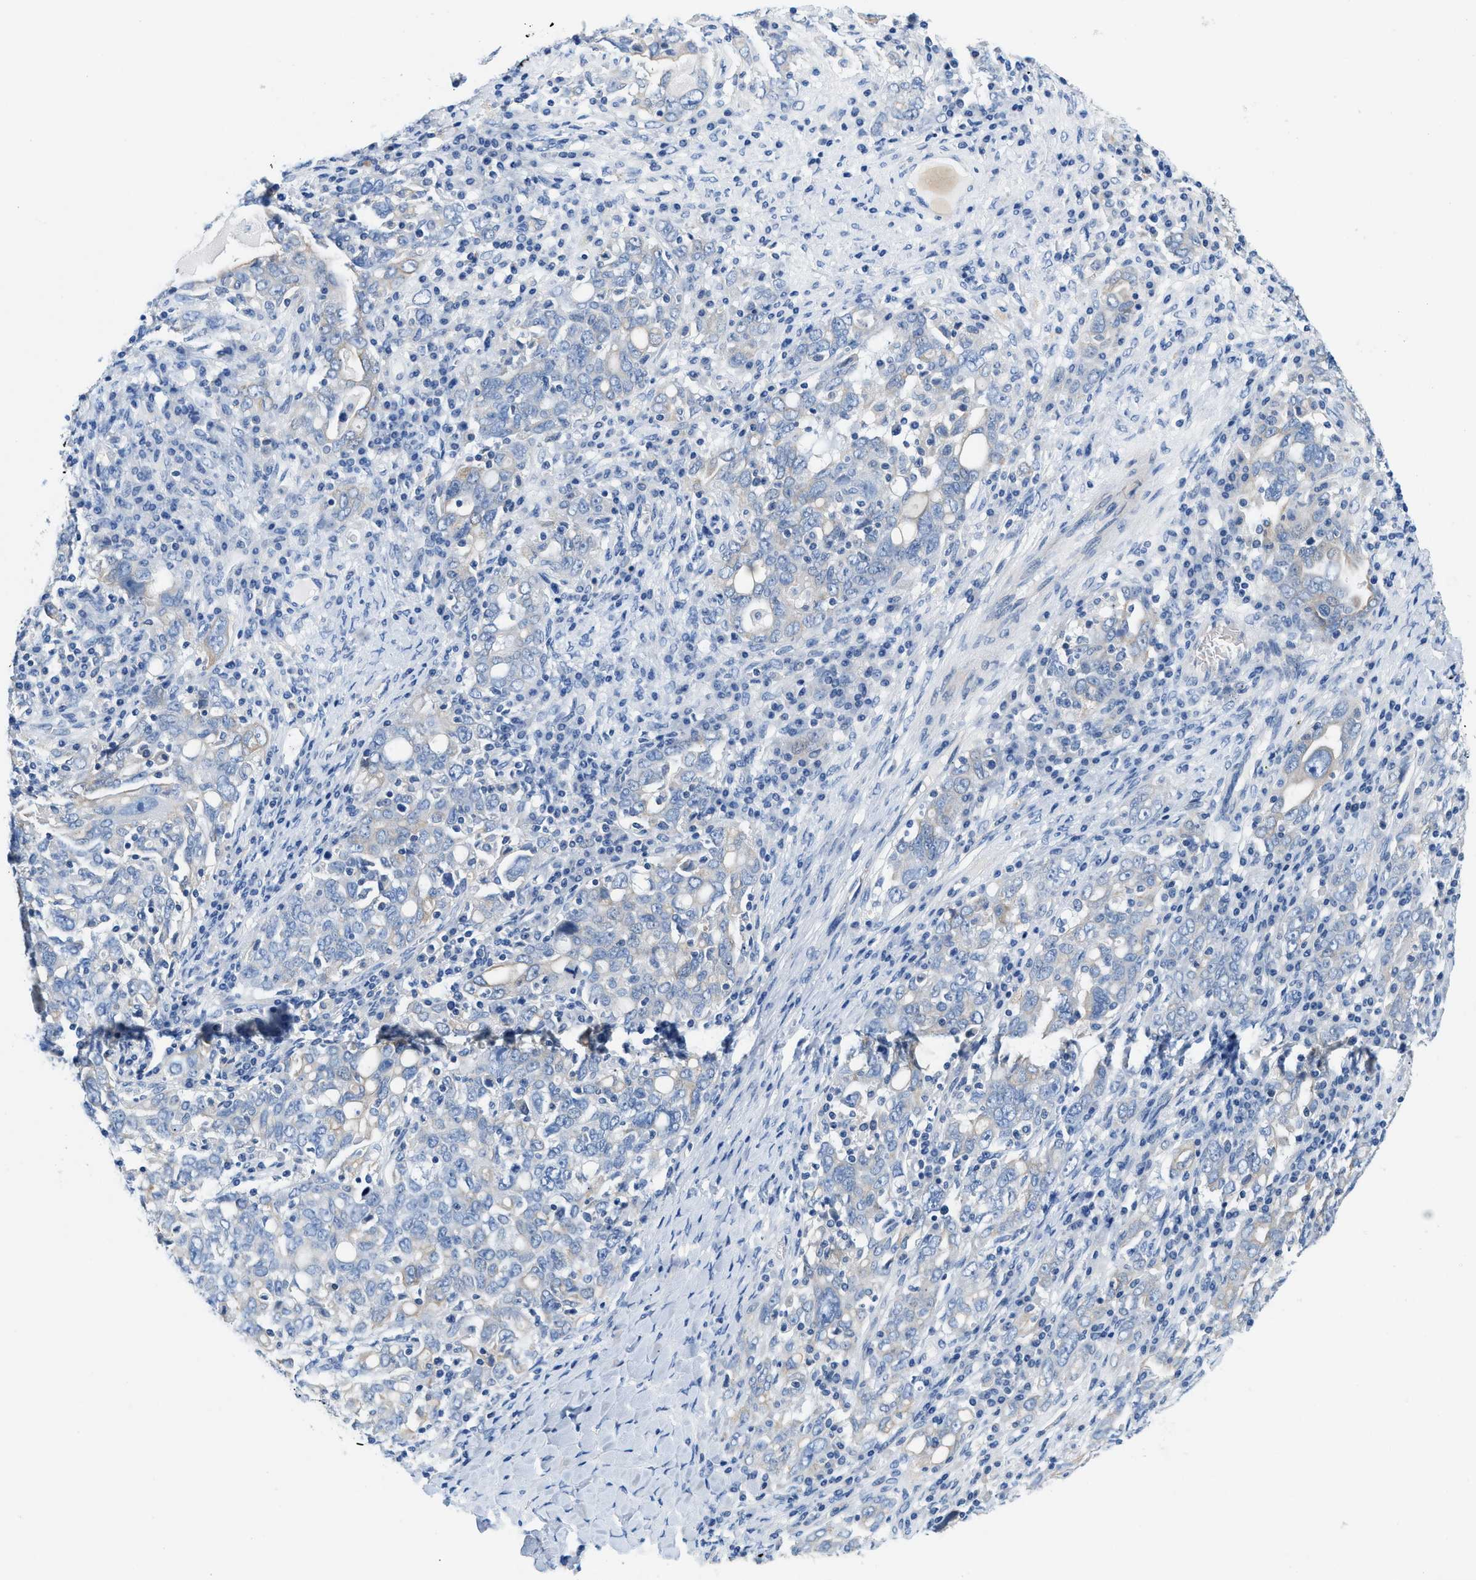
{"staining": {"intensity": "negative", "quantity": "none", "location": "none"}, "tissue": "ovarian cancer", "cell_type": "Tumor cells", "image_type": "cancer", "snomed": [{"axis": "morphology", "description": "Carcinoma, endometroid"}, {"axis": "topography", "description": "Ovary"}], "caption": "IHC of ovarian cancer (endometroid carcinoma) shows no positivity in tumor cells.", "gene": "BPGM", "patient": {"sex": "female", "age": 62}}